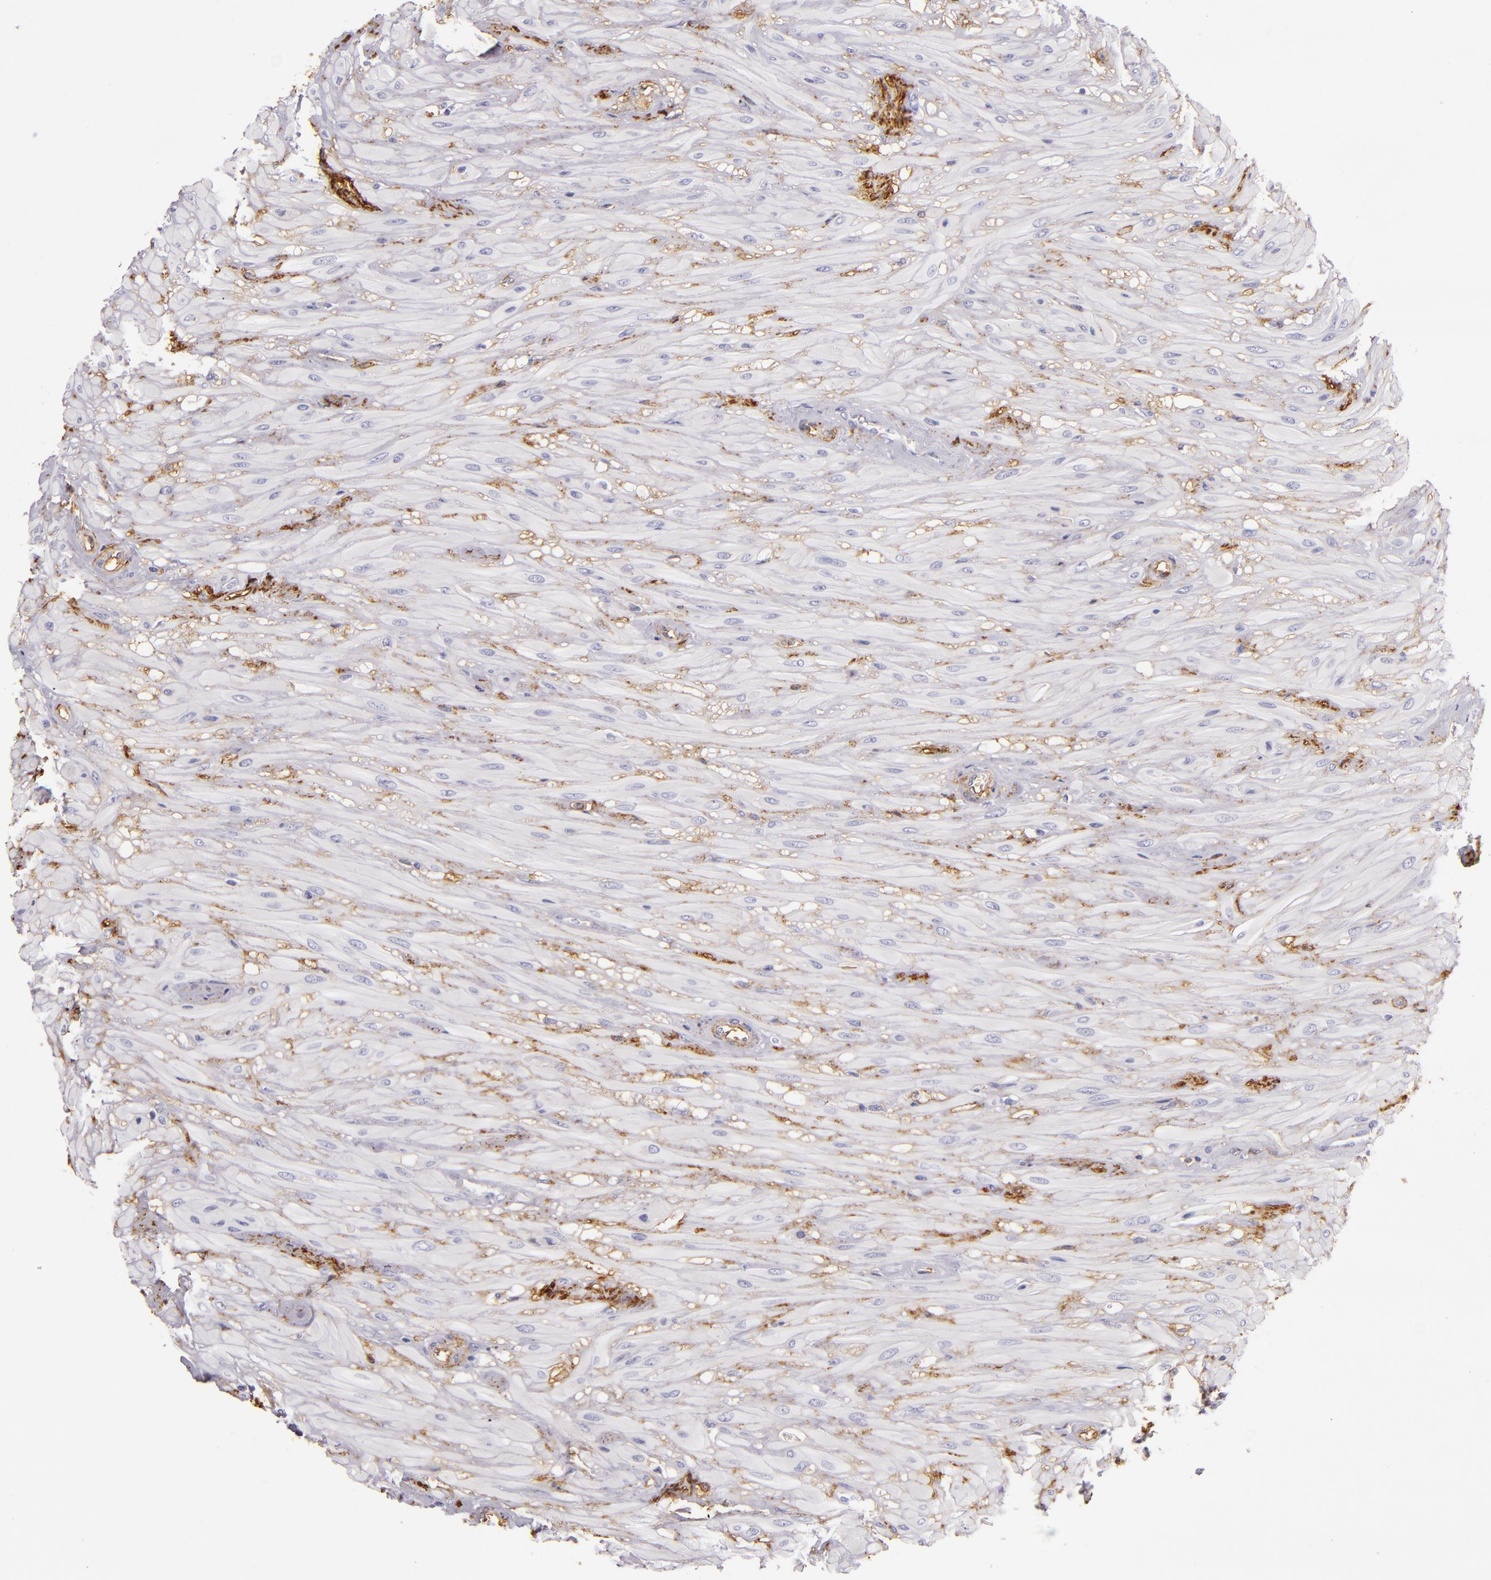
{"staining": {"intensity": "strong", "quantity": ">75%", "location": "cytoplasmic/membranous"}, "tissue": "seminal vesicle", "cell_type": "Glandular cells", "image_type": "normal", "snomed": [{"axis": "morphology", "description": "Normal tissue, NOS"}, {"axis": "morphology", "description": "Inflammation, NOS"}, {"axis": "topography", "description": "Urinary bladder"}, {"axis": "topography", "description": "Prostate"}, {"axis": "topography", "description": "Seminal veicle"}], "caption": "Protein expression analysis of benign human seminal vesicle reveals strong cytoplasmic/membranous positivity in about >75% of glandular cells.", "gene": "CD9", "patient": {"sex": "male", "age": 82}}